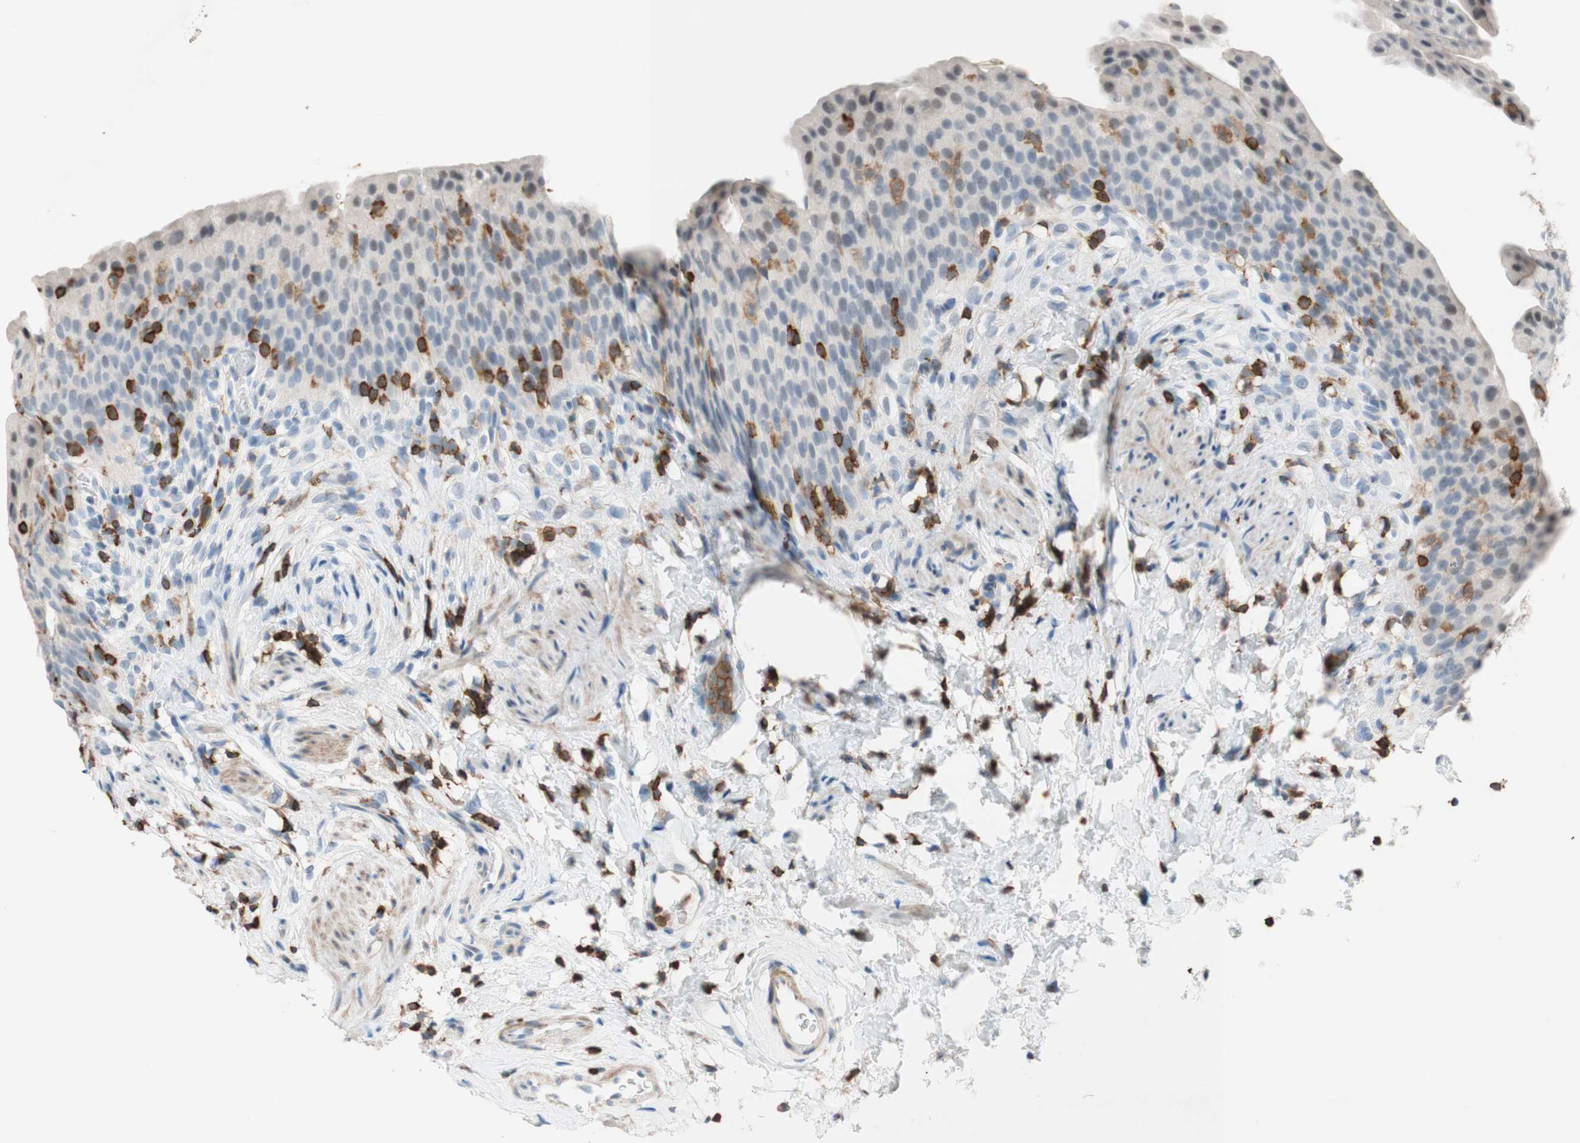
{"staining": {"intensity": "negative", "quantity": "none", "location": "none"}, "tissue": "urinary bladder", "cell_type": "Urothelial cells", "image_type": "normal", "snomed": [{"axis": "morphology", "description": "Normal tissue, NOS"}, {"axis": "topography", "description": "Urinary bladder"}], "caption": "Immunohistochemistry micrograph of benign urinary bladder: human urinary bladder stained with DAB exhibits no significant protein expression in urothelial cells. (Immunohistochemistry (ihc), brightfield microscopy, high magnification).", "gene": "SPINK6", "patient": {"sex": "female", "age": 79}}